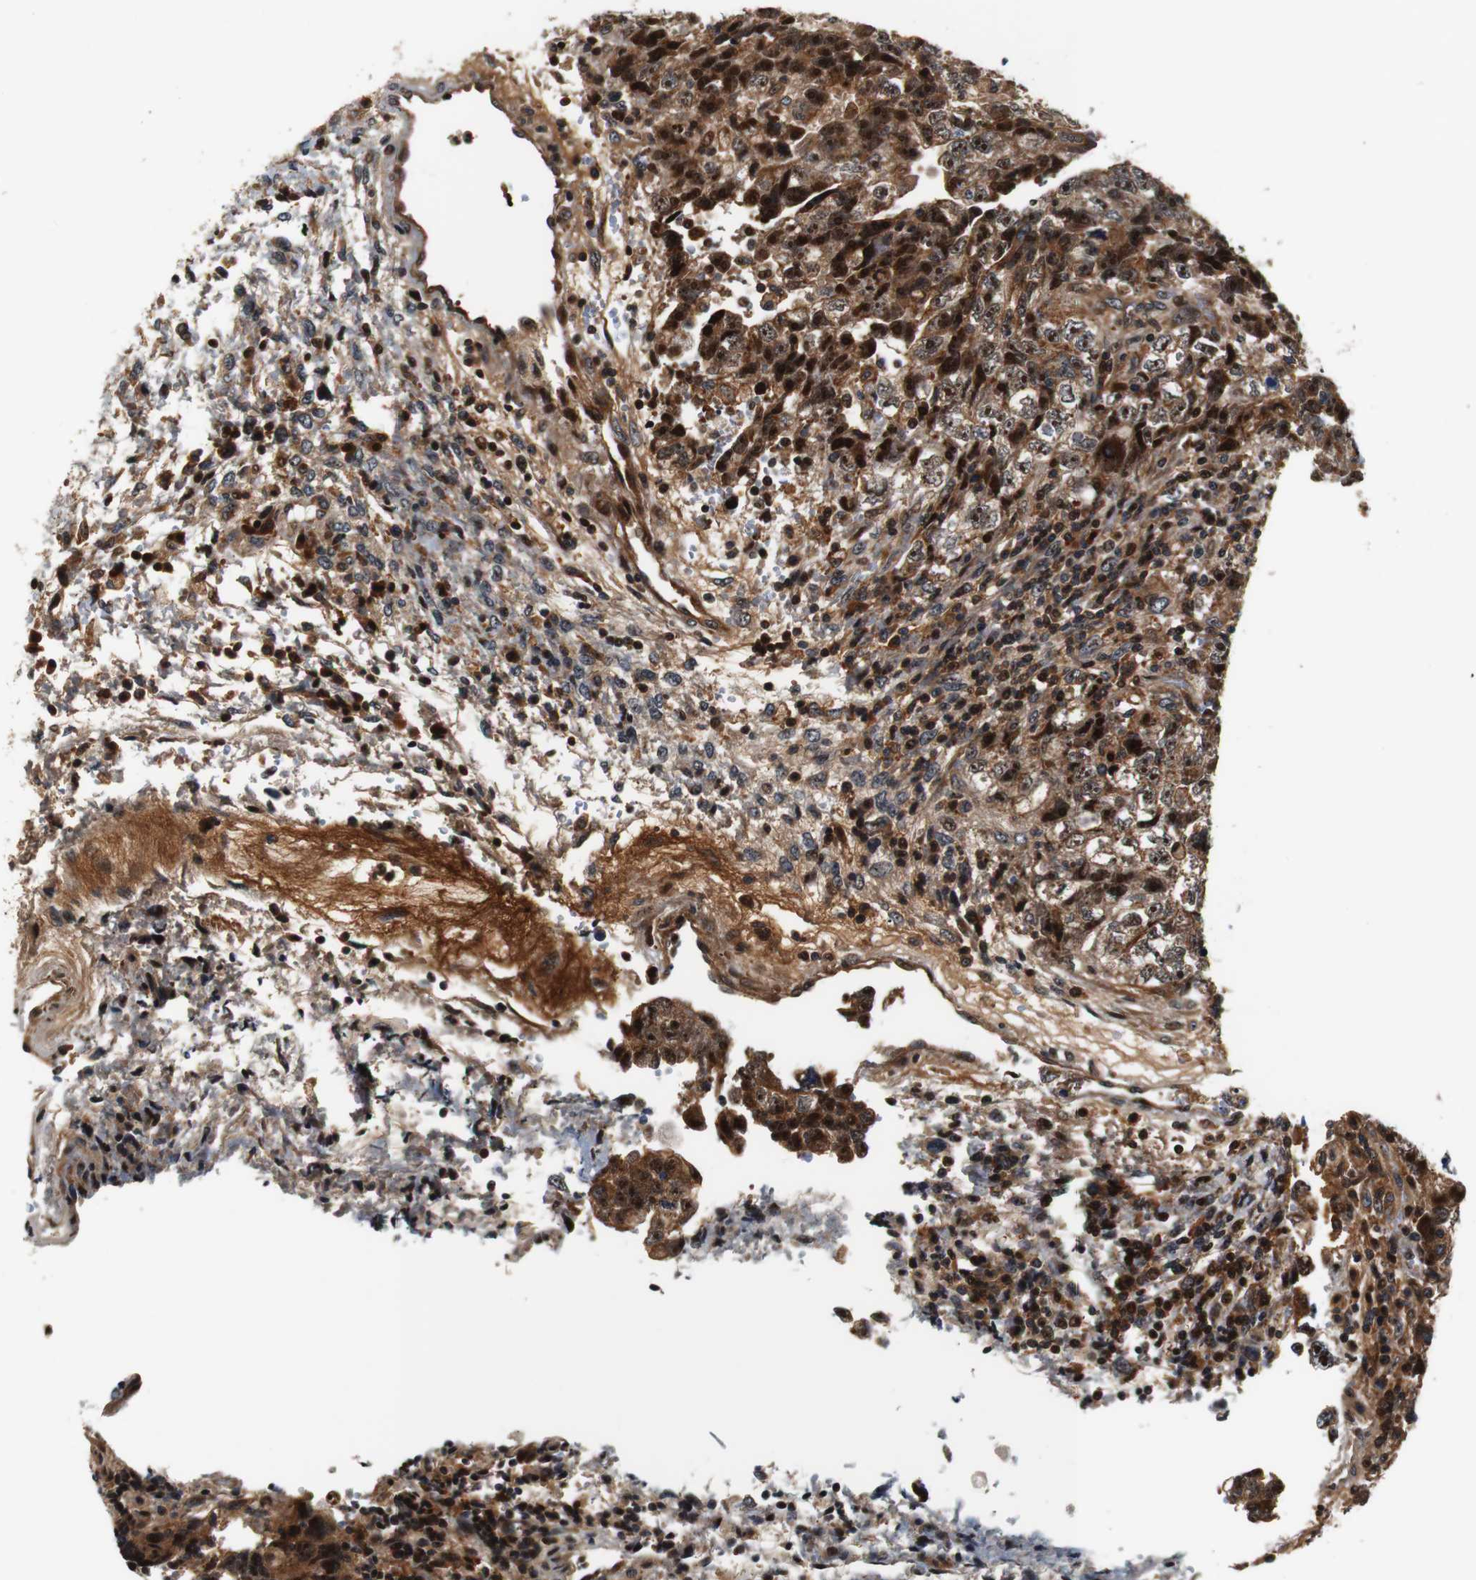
{"staining": {"intensity": "strong", "quantity": ">75%", "location": "cytoplasmic/membranous,nuclear"}, "tissue": "testis cancer", "cell_type": "Tumor cells", "image_type": "cancer", "snomed": [{"axis": "morphology", "description": "Carcinoma, Embryonal, NOS"}, {"axis": "topography", "description": "Testis"}], "caption": "Tumor cells reveal high levels of strong cytoplasmic/membranous and nuclear staining in about >75% of cells in testis embryonal carcinoma.", "gene": "LRP4", "patient": {"sex": "male", "age": 36}}